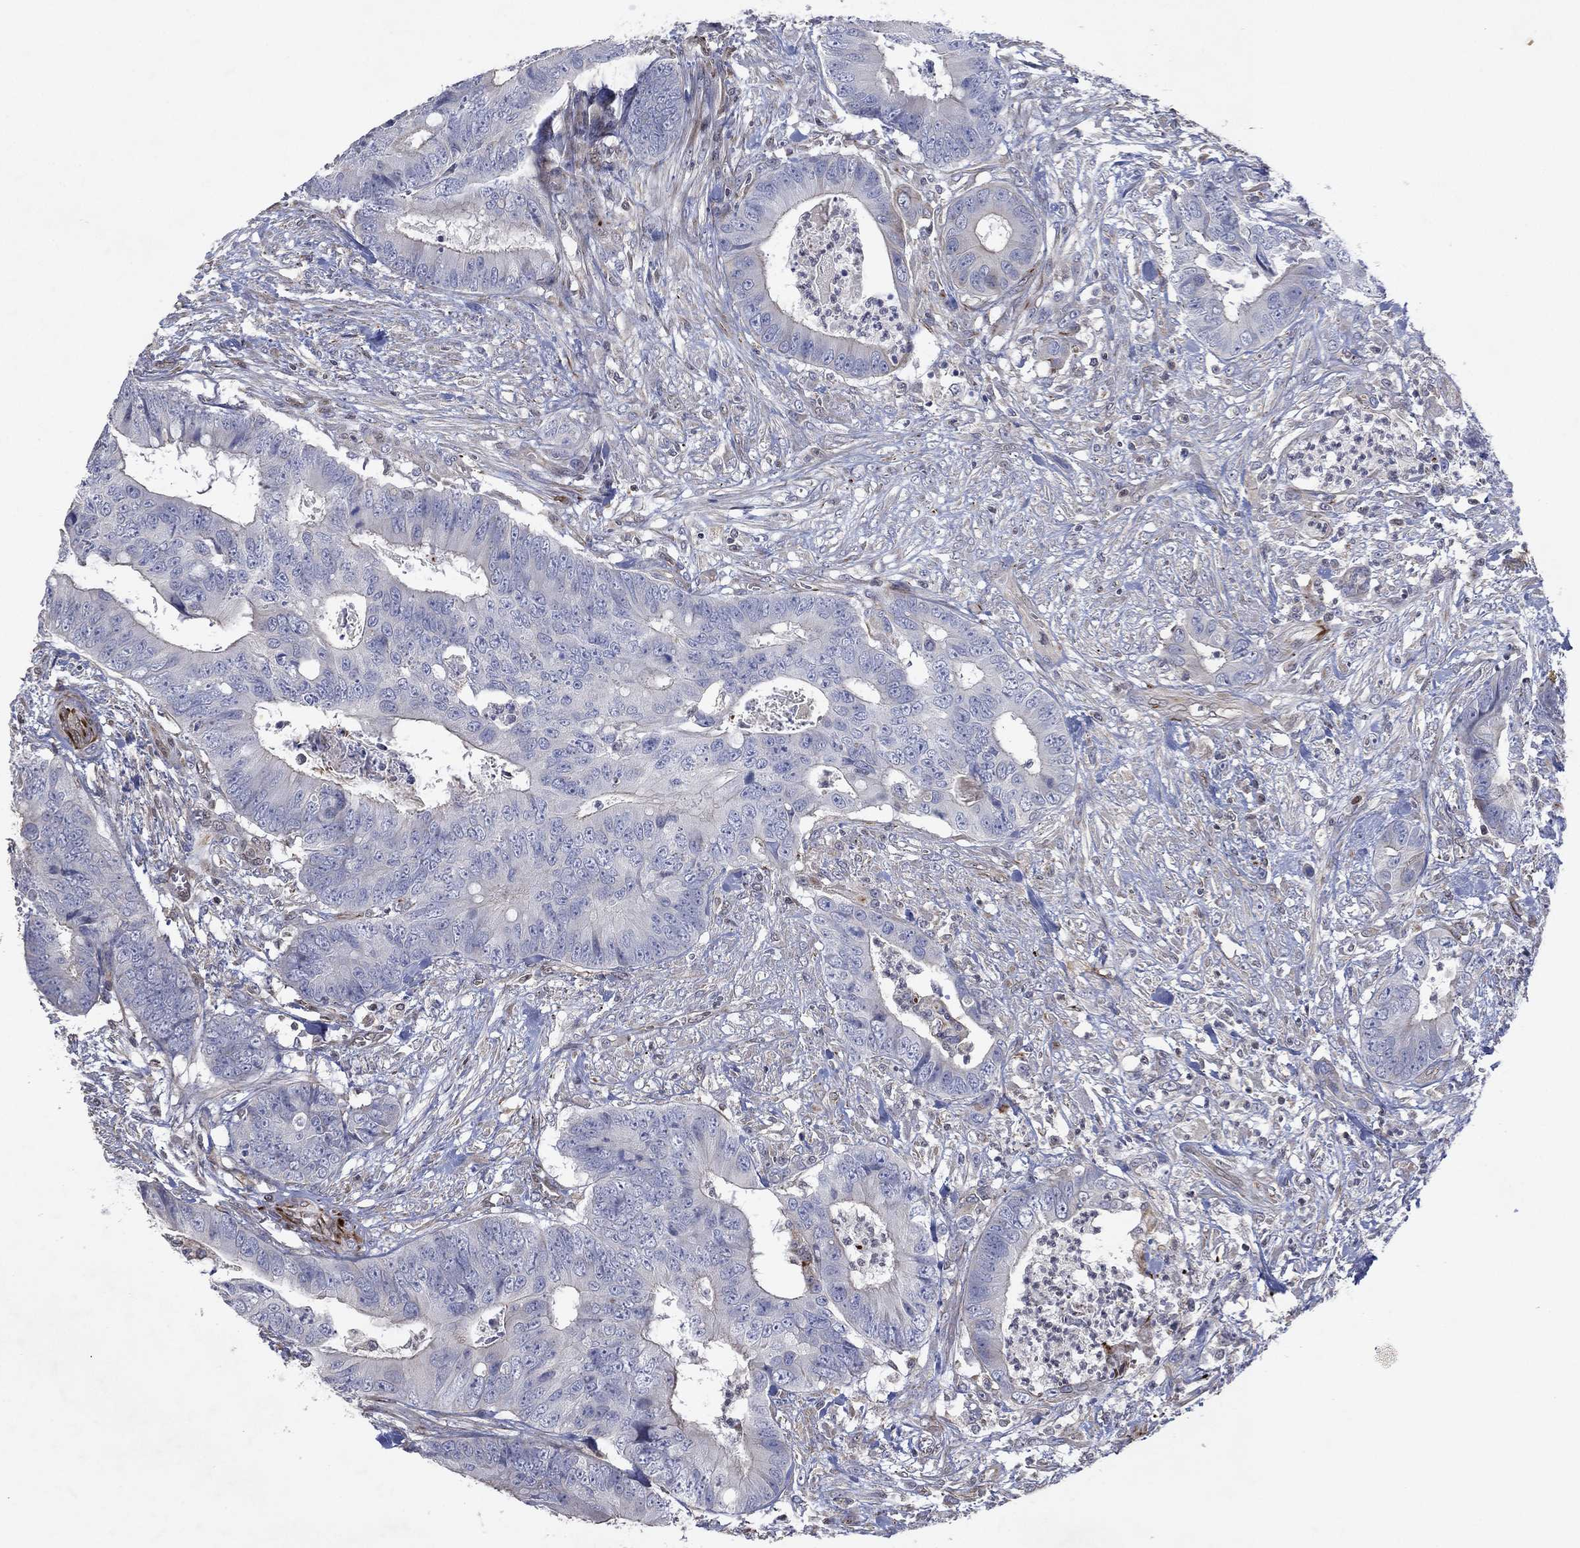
{"staining": {"intensity": "negative", "quantity": "none", "location": "none"}, "tissue": "colorectal cancer", "cell_type": "Tumor cells", "image_type": "cancer", "snomed": [{"axis": "morphology", "description": "Adenocarcinoma, NOS"}, {"axis": "topography", "description": "Colon"}], "caption": "Adenocarcinoma (colorectal) was stained to show a protein in brown. There is no significant positivity in tumor cells.", "gene": "FLI1", "patient": {"sex": "male", "age": 84}}